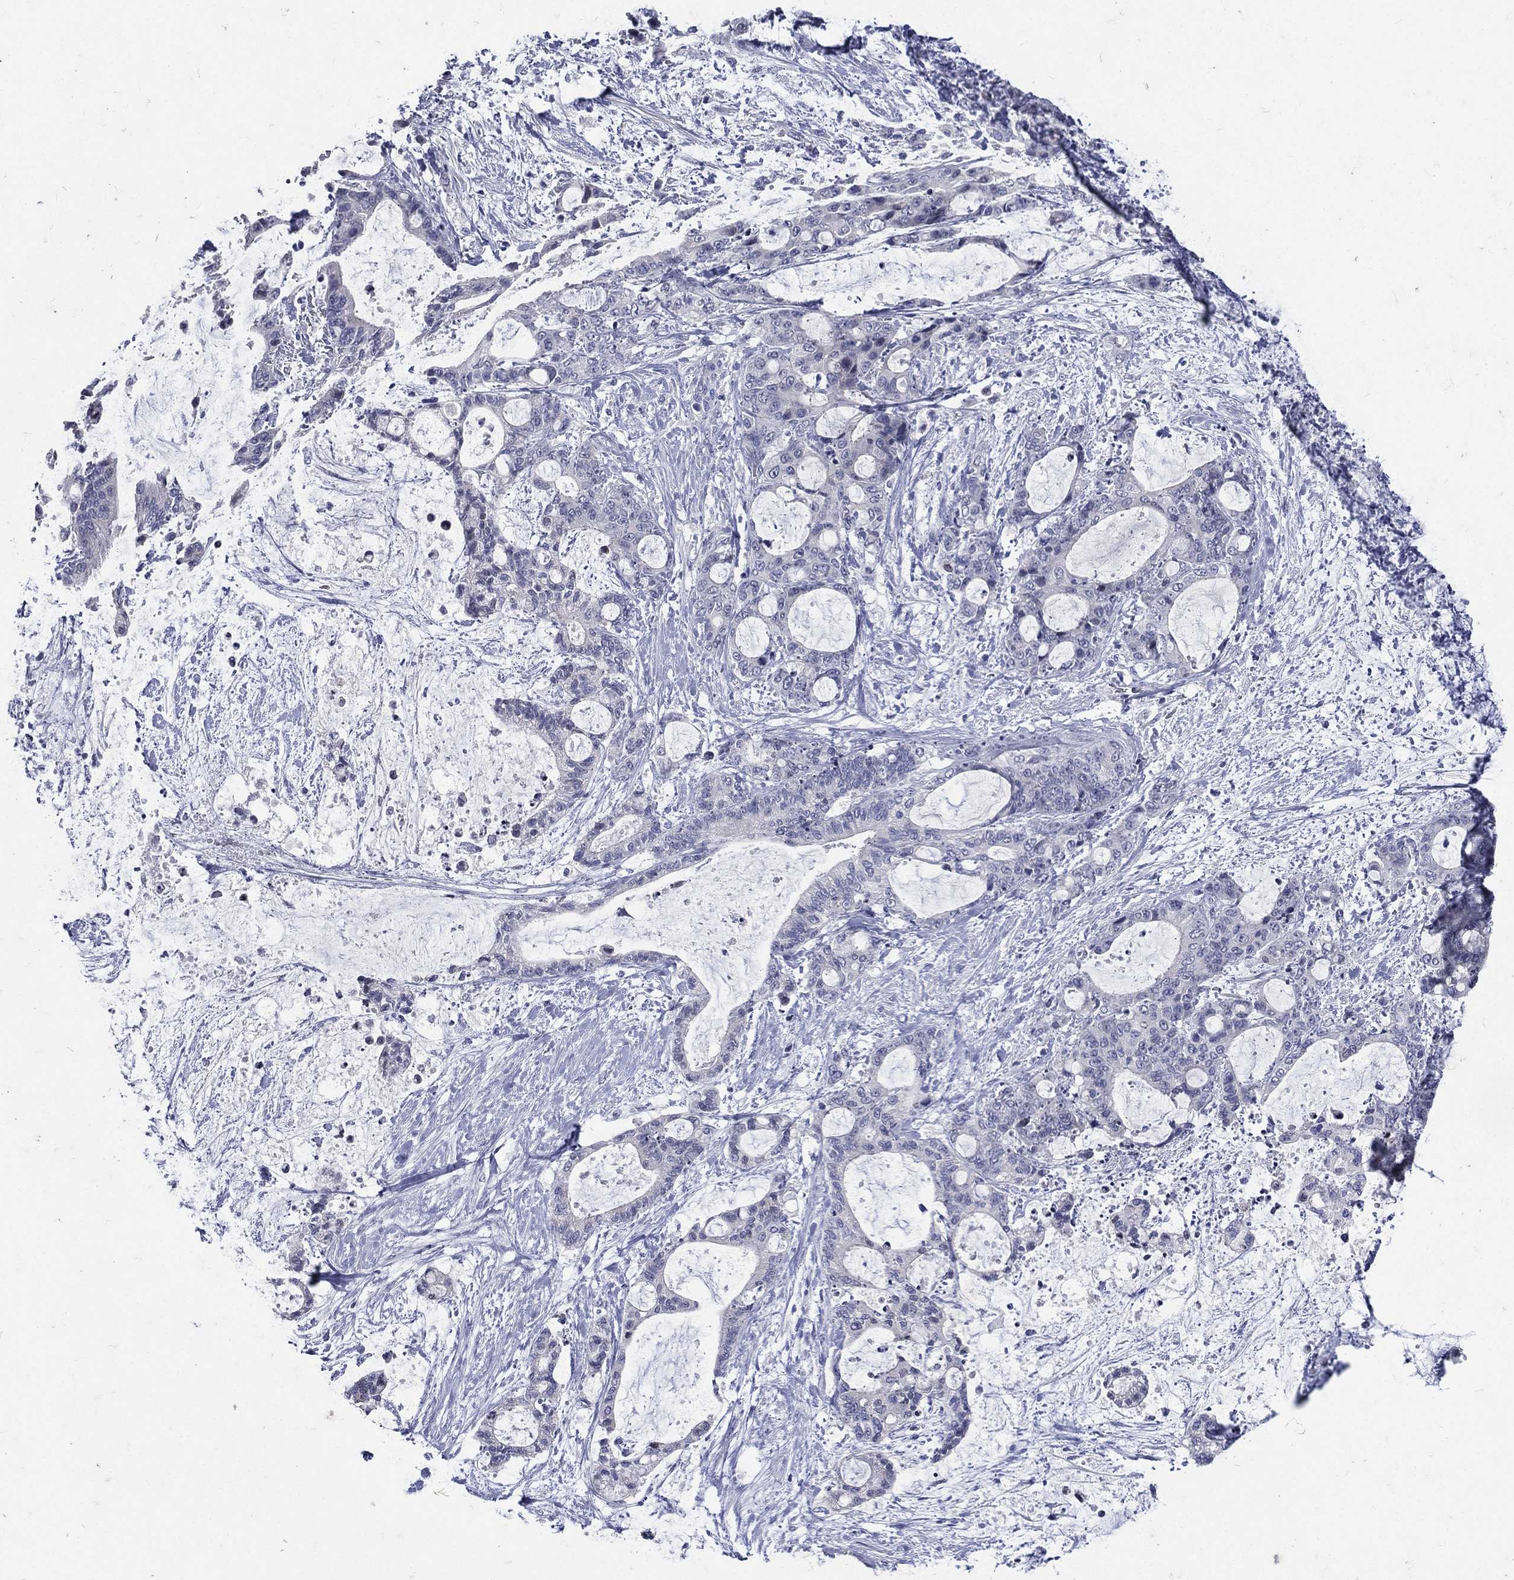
{"staining": {"intensity": "negative", "quantity": "none", "location": "none"}, "tissue": "liver cancer", "cell_type": "Tumor cells", "image_type": "cancer", "snomed": [{"axis": "morphology", "description": "Normal tissue, NOS"}, {"axis": "morphology", "description": "Cholangiocarcinoma"}, {"axis": "topography", "description": "Liver"}, {"axis": "topography", "description": "Peripheral nerve tissue"}], "caption": "Tumor cells are negative for brown protein staining in liver cancer (cholangiocarcinoma).", "gene": "TGM1", "patient": {"sex": "female", "age": 73}}